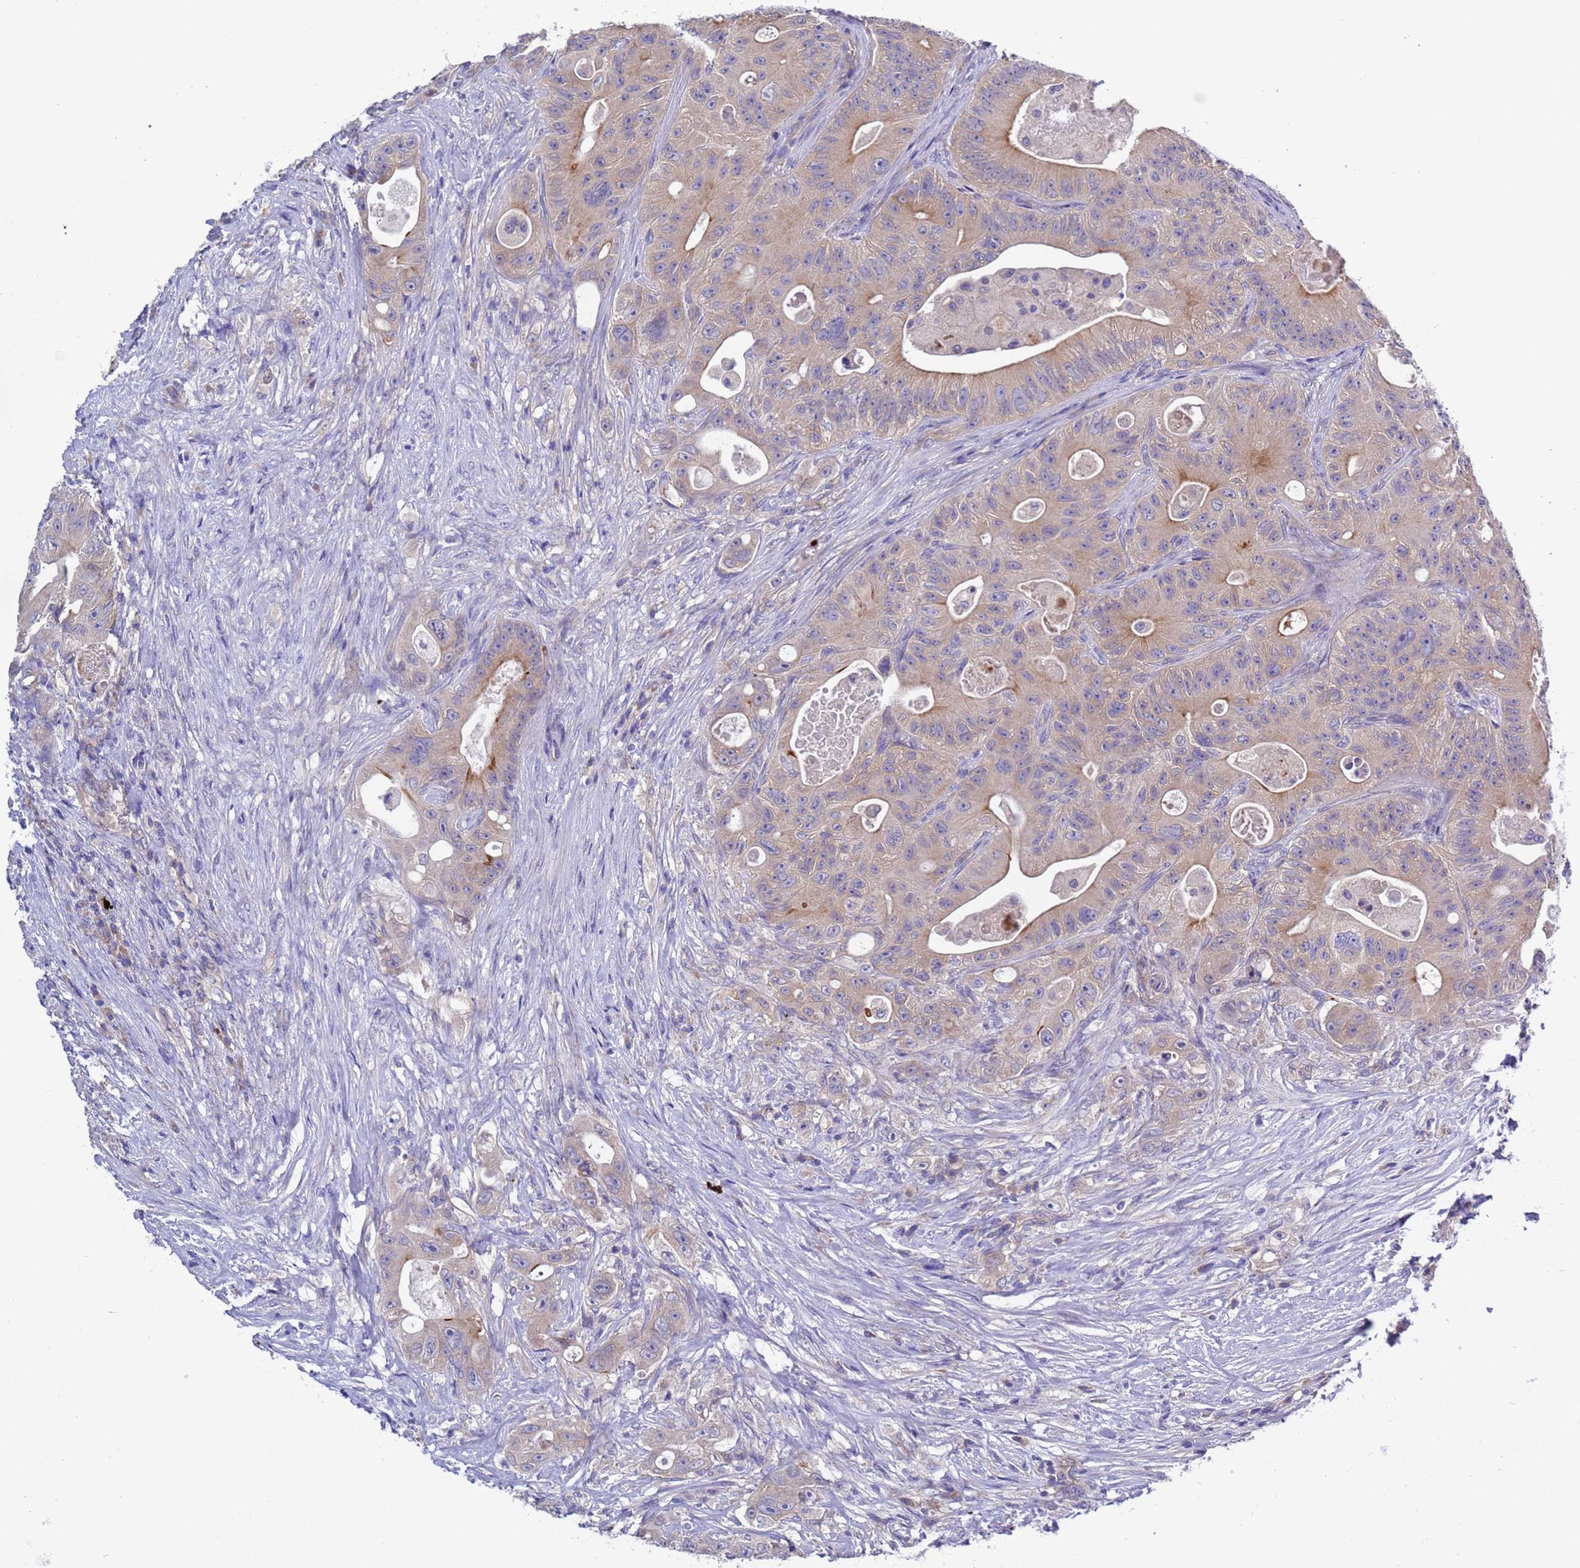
{"staining": {"intensity": "moderate", "quantity": "<25%", "location": "cytoplasmic/membranous"}, "tissue": "colorectal cancer", "cell_type": "Tumor cells", "image_type": "cancer", "snomed": [{"axis": "morphology", "description": "Adenocarcinoma, NOS"}, {"axis": "topography", "description": "Colon"}], "caption": "An image of colorectal adenocarcinoma stained for a protein displays moderate cytoplasmic/membranous brown staining in tumor cells. (Brightfield microscopy of DAB IHC at high magnification).", "gene": "RC3H2", "patient": {"sex": "female", "age": 46}}